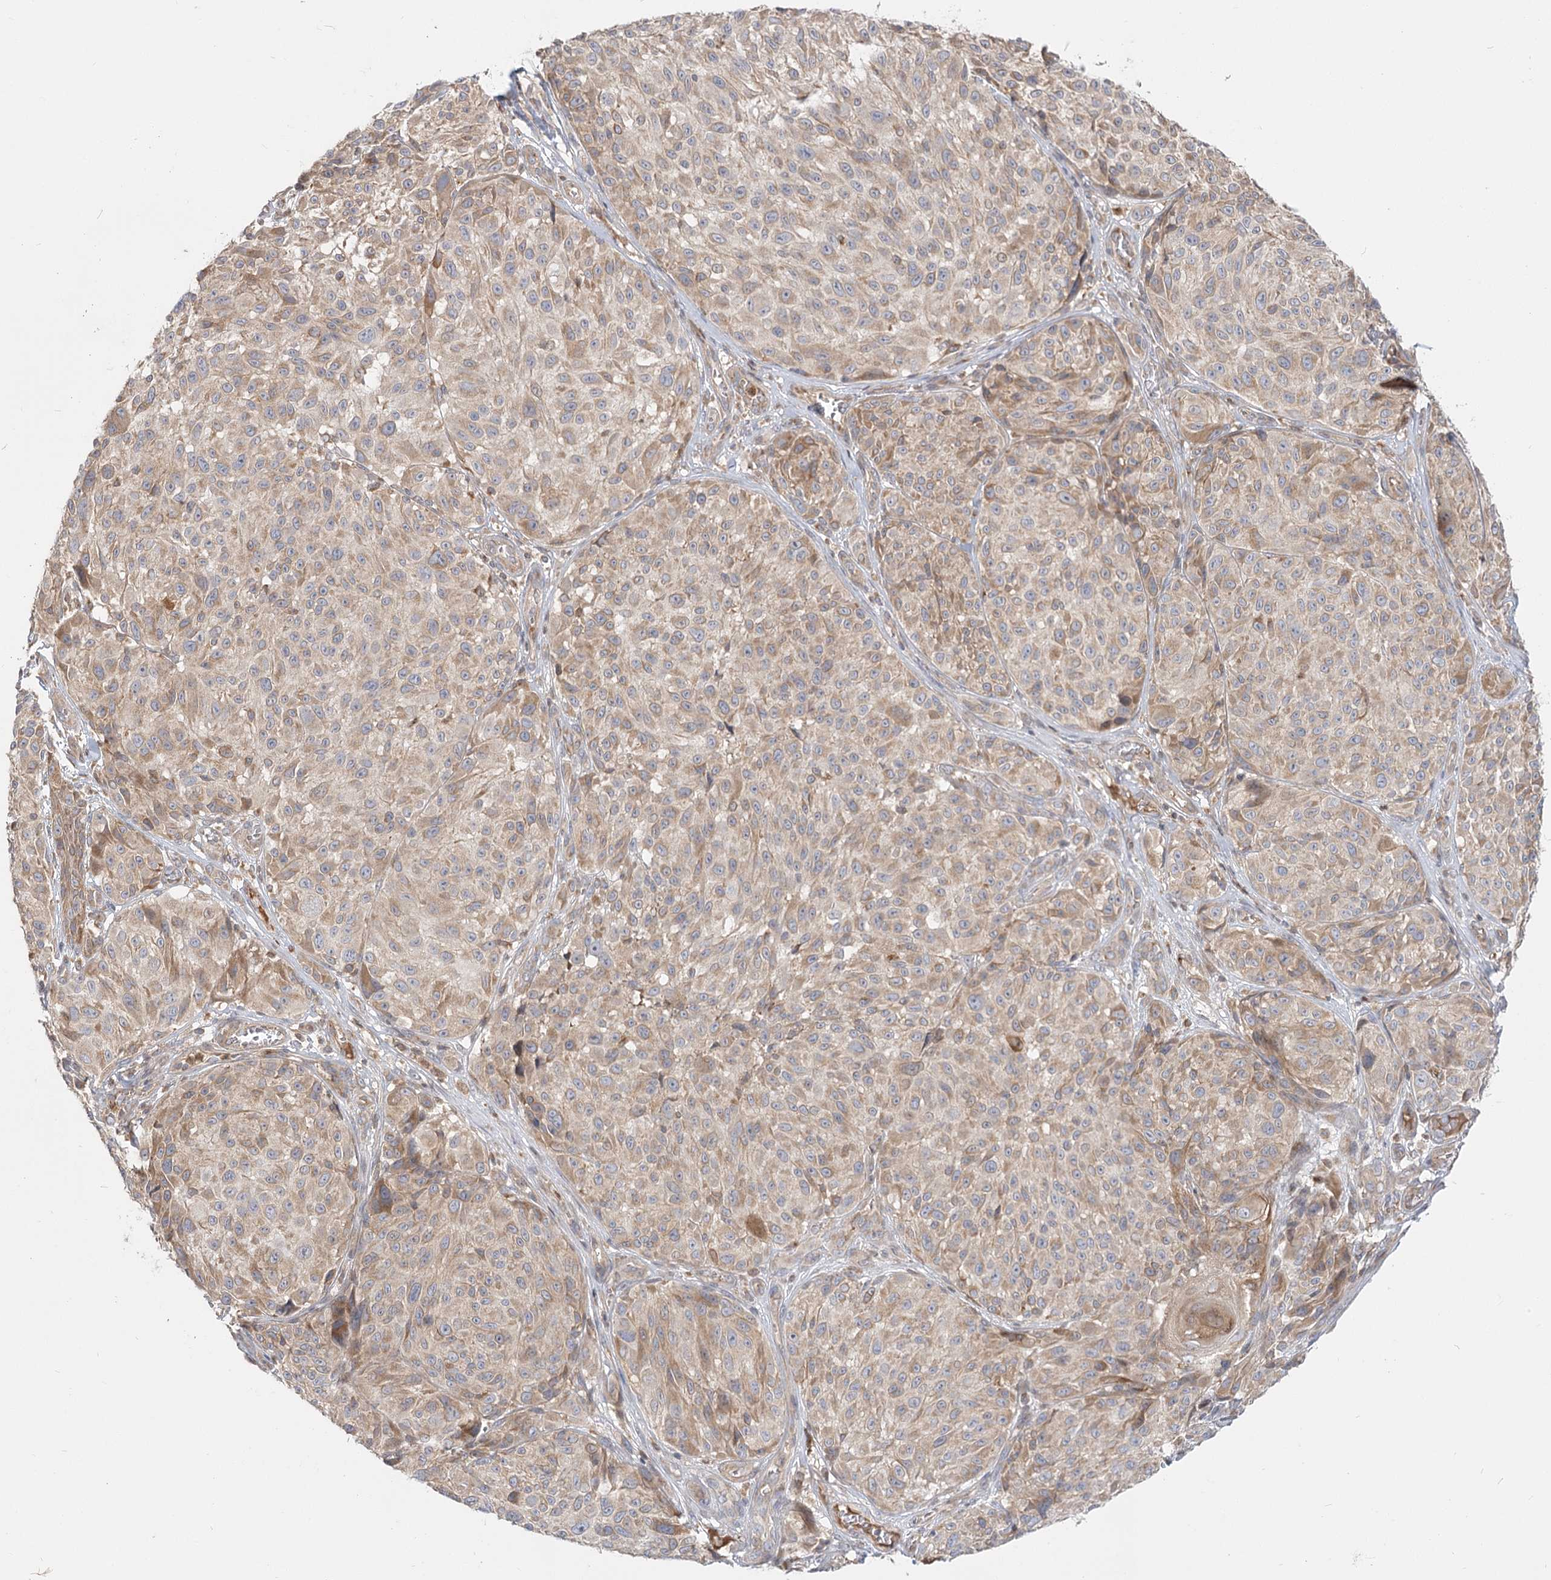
{"staining": {"intensity": "moderate", "quantity": "25%-75%", "location": "cytoplasmic/membranous"}, "tissue": "melanoma", "cell_type": "Tumor cells", "image_type": "cancer", "snomed": [{"axis": "morphology", "description": "Malignant melanoma, NOS"}, {"axis": "topography", "description": "Skin"}], "caption": "Melanoma stained with IHC reveals moderate cytoplasmic/membranous positivity in approximately 25%-75% of tumor cells.", "gene": "MTMR3", "patient": {"sex": "male", "age": 83}}